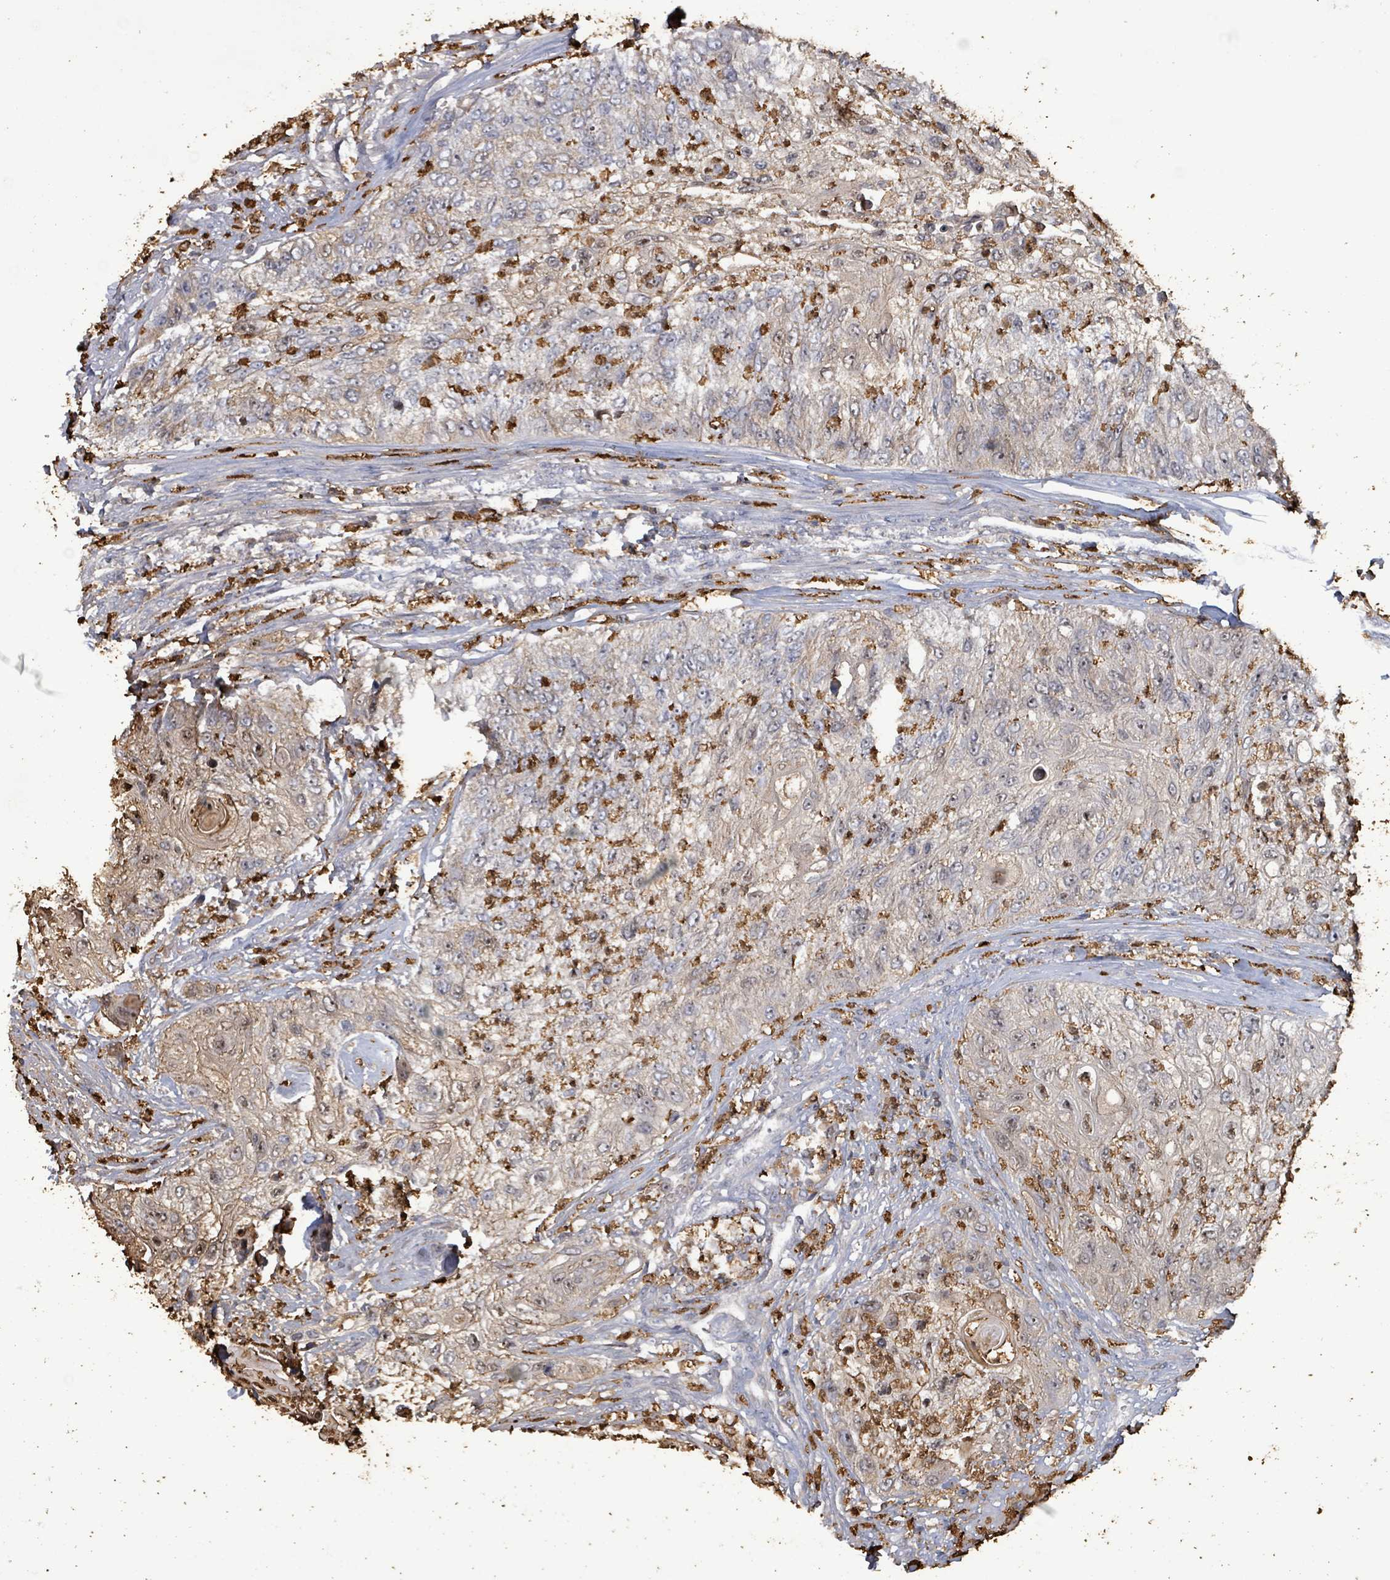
{"staining": {"intensity": "negative", "quantity": "none", "location": "none"}, "tissue": "urothelial cancer", "cell_type": "Tumor cells", "image_type": "cancer", "snomed": [{"axis": "morphology", "description": "Urothelial carcinoma, High grade"}, {"axis": "topography", "description": "Urinary bladder"}], "caption": "Tumor cells are negative for brown protein staining in urothelial cancer.", "gene": "FAM210A", "patient": {"sex": "female", "age": 60}}